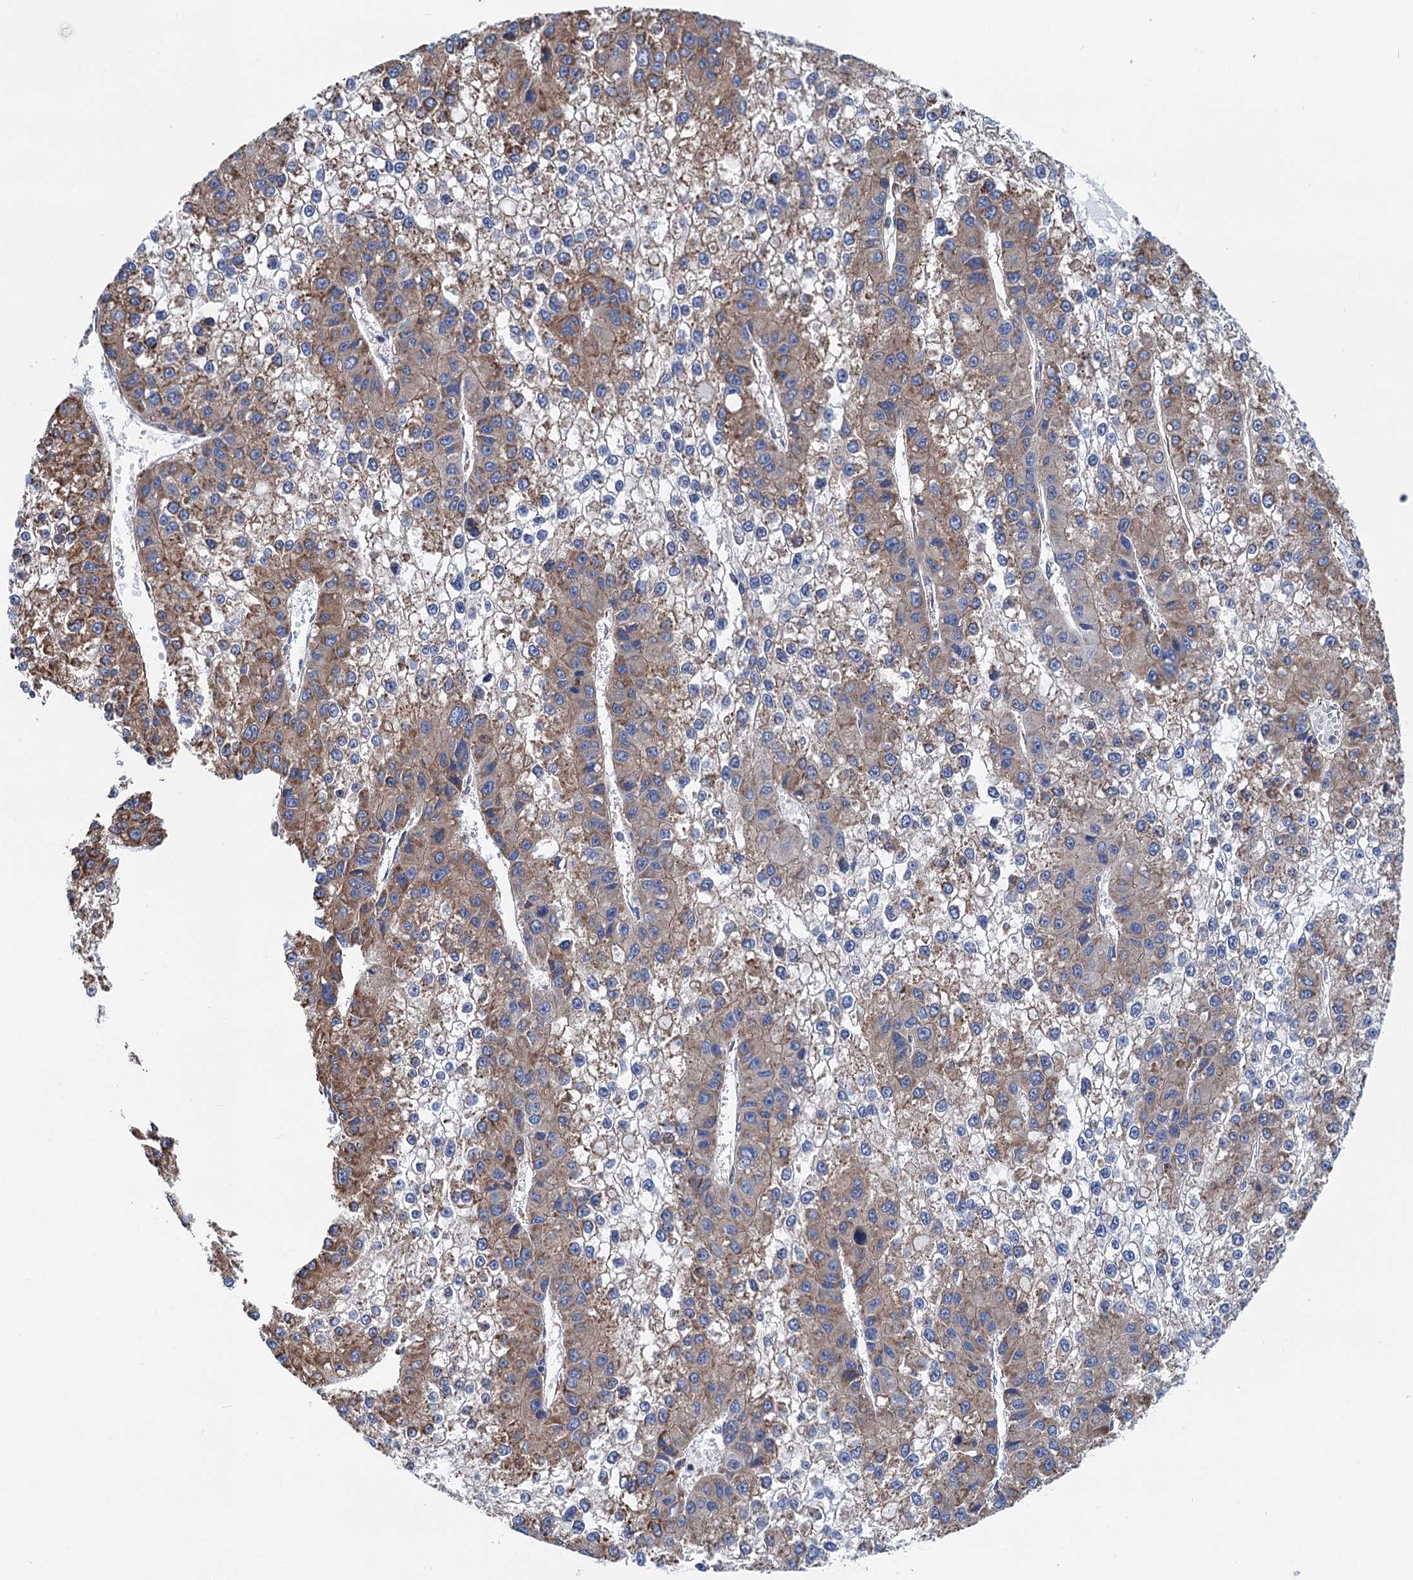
{"staining": {"intensity": "moderate", "quantity": "25%-75%", "location": "cytoplasmic/membranous"}, "tissue": "liver cancer", "cell_type": "Tumor cells", "image_type": "cancer", "snomed": [{"axis": "morphology", "description": "Carcinoma, Hepatocellular, NOS"}, {"axis": "topography", "description": "Liver"}], "caption": "Immunohistochemistry of human liver cancer displays medium levels of moderate cytoplasmic/membranous staining in approximately 25%-75% of tumor cells.", "gene": "SLC12A7", "patient": {"sex": "female", "age": 73}}